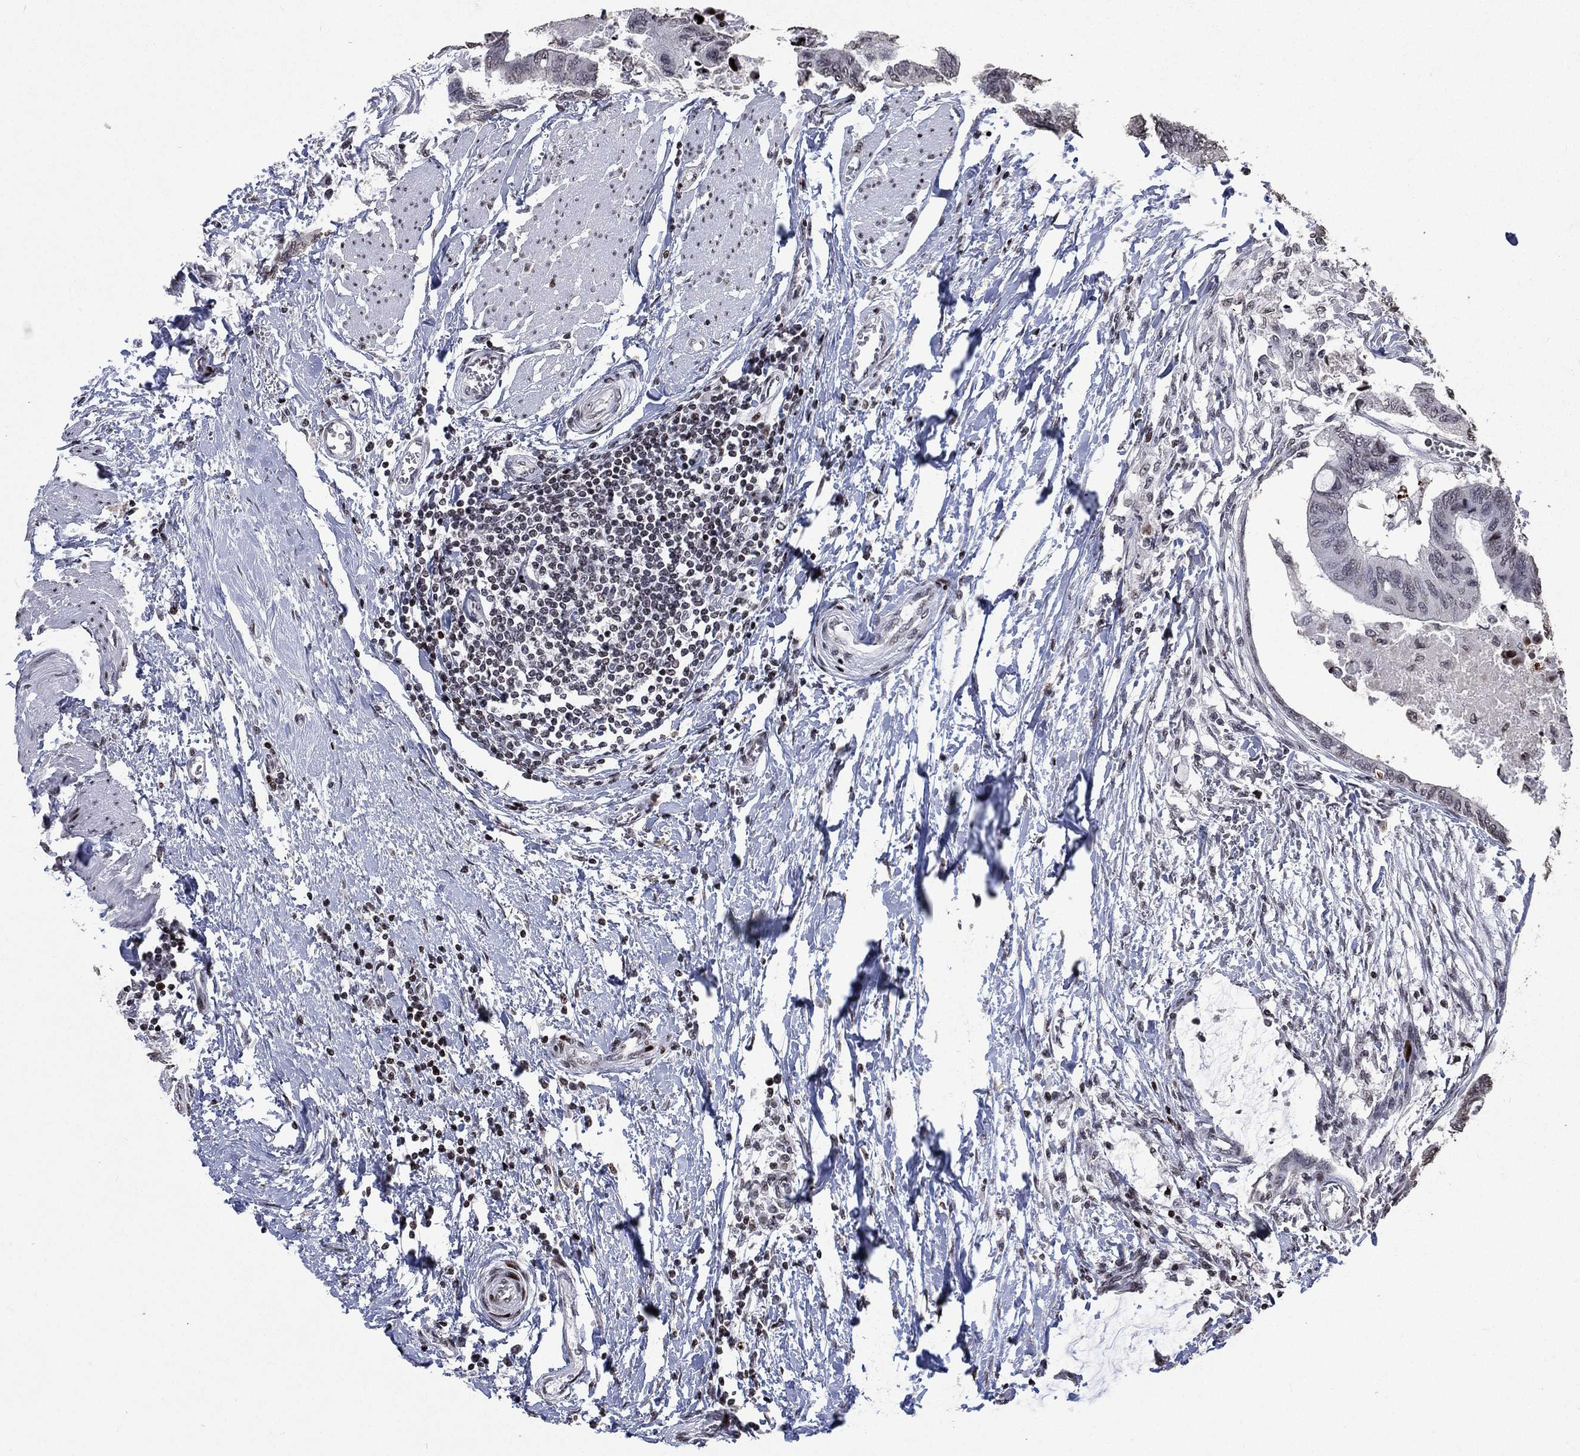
{"staining": {"intensity": "negative", "quantity": "none", "location": "none"}, "tissue": "colorectal cancer", "cell_type": "Tumor cells", "image_type": "cancer", "snomed": [{"axis": "morphology", "description": "Normal tissue, NOS"}, {"axis": "morphology", "description": "Adenocarcinoma, NOS"}, {"axis": "topography", "description": "Rectum"}, {"axis": "topography", "description": "Peripheral nerve tissue"}], "caption": "Immunohistochemistry of colorectal adenocarcinoma reveals no staining in tumor cells.", "gene": "SRSF3", "patient": {"sex": "male", "age": 92}}